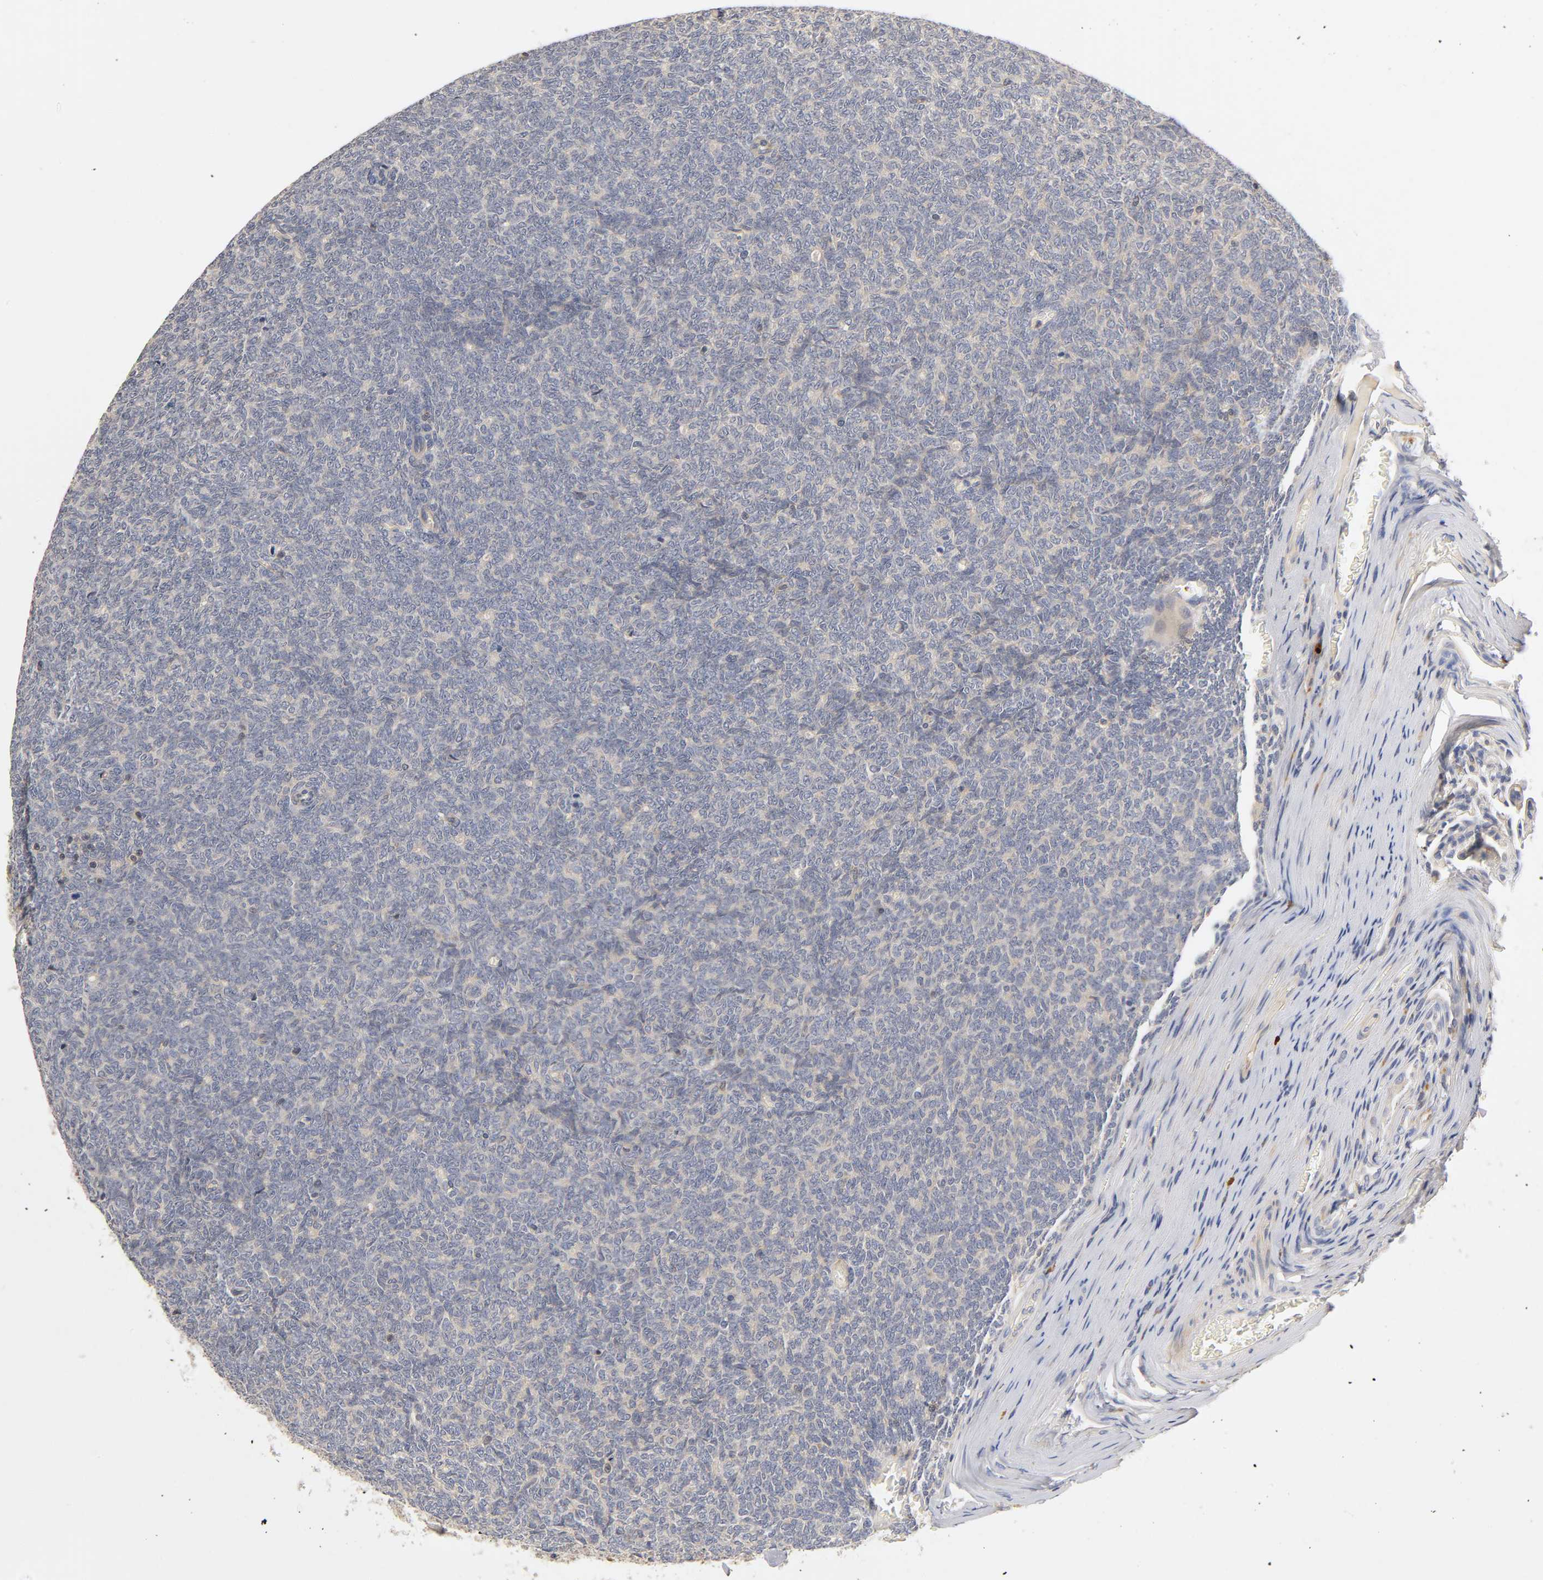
{"staining": {"intensity": "negative", "quantity": "none", "location": "none"}, "tissue": "renal cancer", "cell_type": "Tumor cells", "image_type": "cancer", "snomed": [{"axis": "morphology", "description": "Neoplasm, malignant, NOS"}, {"axis": "topography", "description": "Kidney"}], "caption": "Protein analysis of renal cancer (malignant neoplasm) exhibits no significant expression in tumor cells. (DAB (3,3'-diaminobenzidine) immunohistochemistry, high magnification).", "gene": "RHOA", "patient": {"sex": "male", "age": 28}}